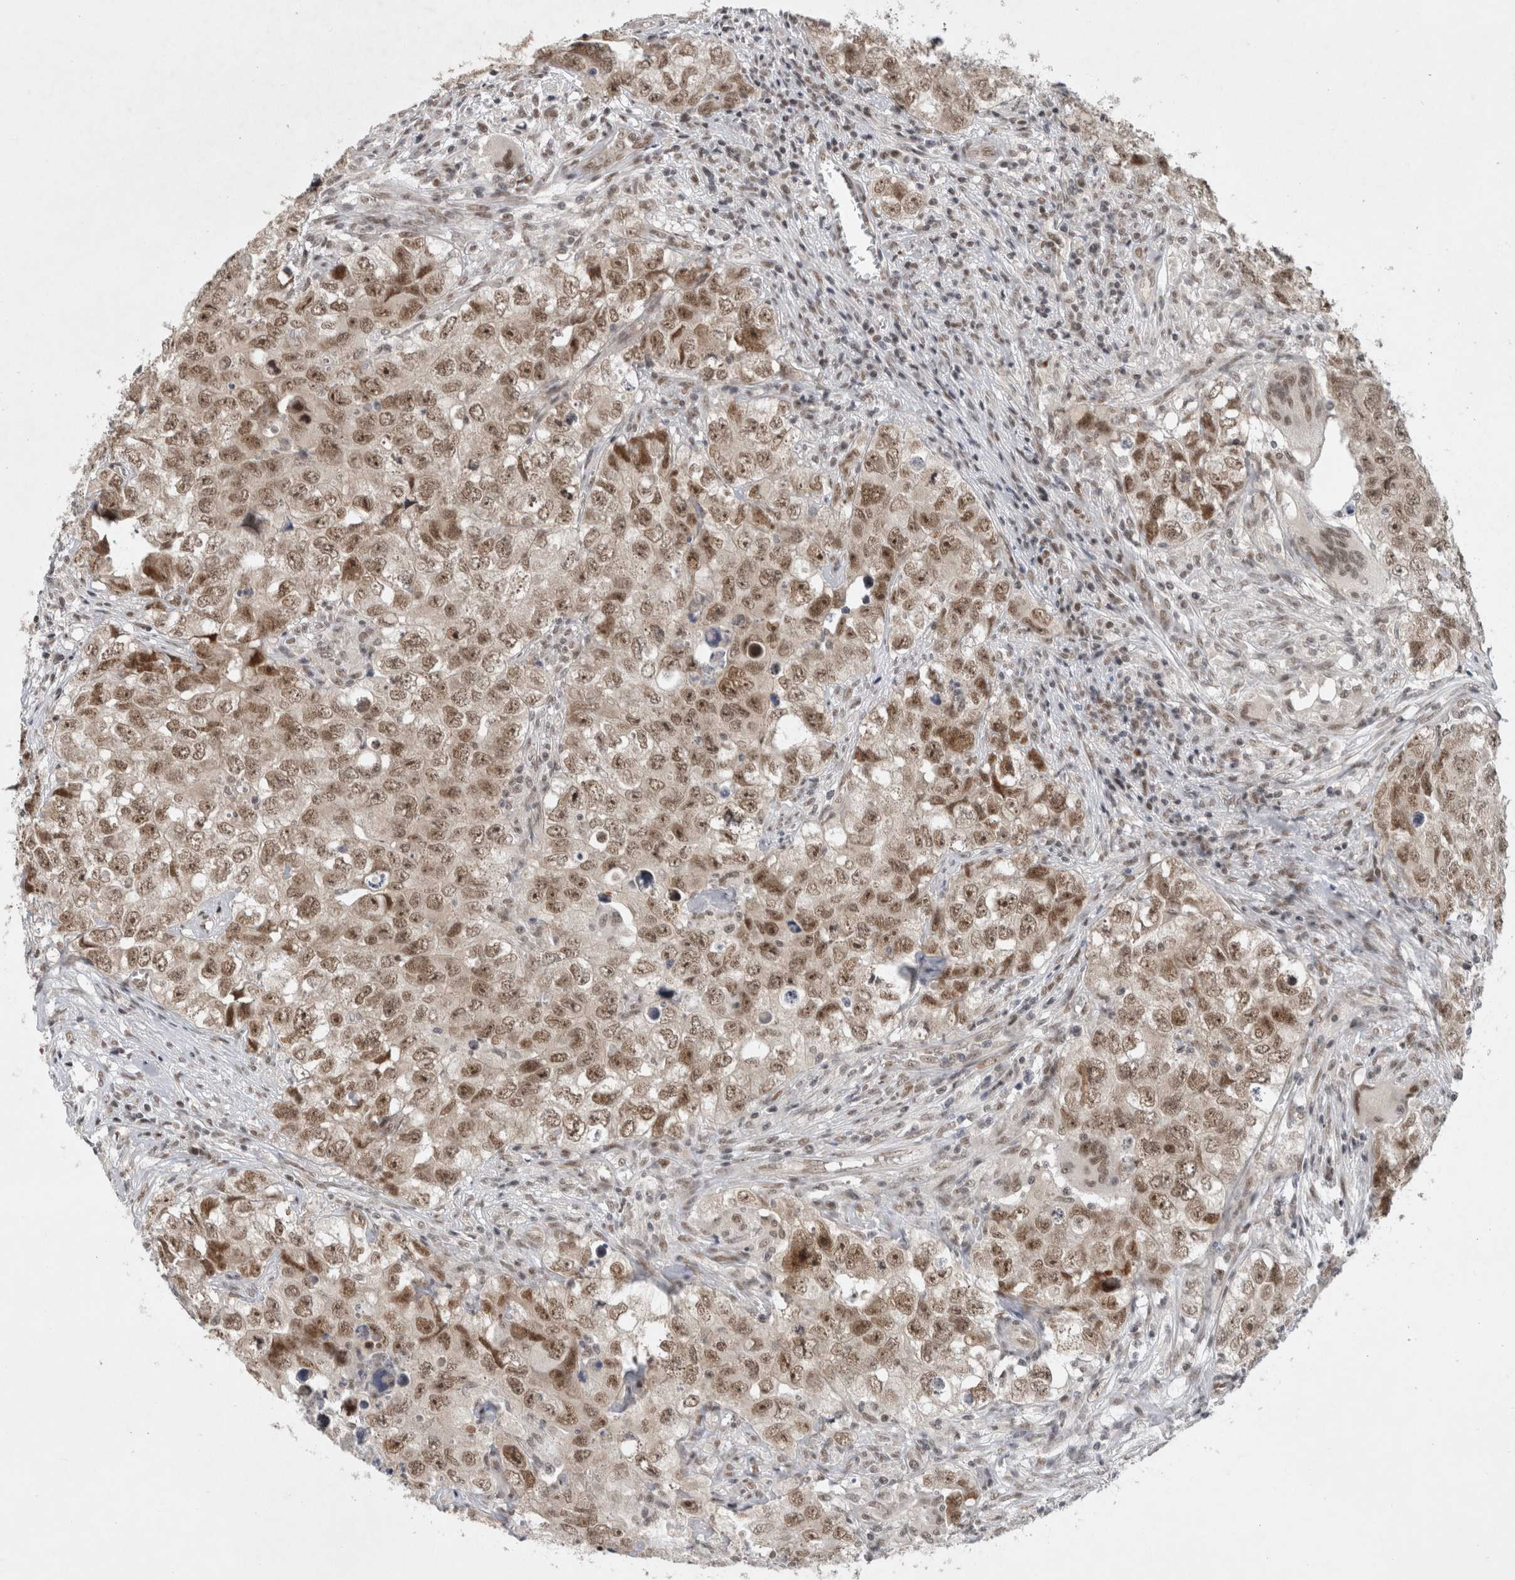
{"staining": {"intensity": "moderate", "quantity": ">75%", "location": "nuclear"}, "tissue": "testis cancer", "cell_type": "Tumor cells", "image_type": "cancer", "snomed": [{"axis": "morphology", "description": "Seminoma, NOS"}, {"axis": "morphology", "description": "Carcinoma, Embryonal, NOS"}, {"axis": "topography", "description": "Testis"}], "caption": "IHC photomicrograph of human testis embryonal carcinoma stained for a protein (brown), which displays medium levels of moderate nuclear expression in approximately >75% of tumor cells.", "gene": "HESX1", "patient": {"sex": "male", "age": 43}}